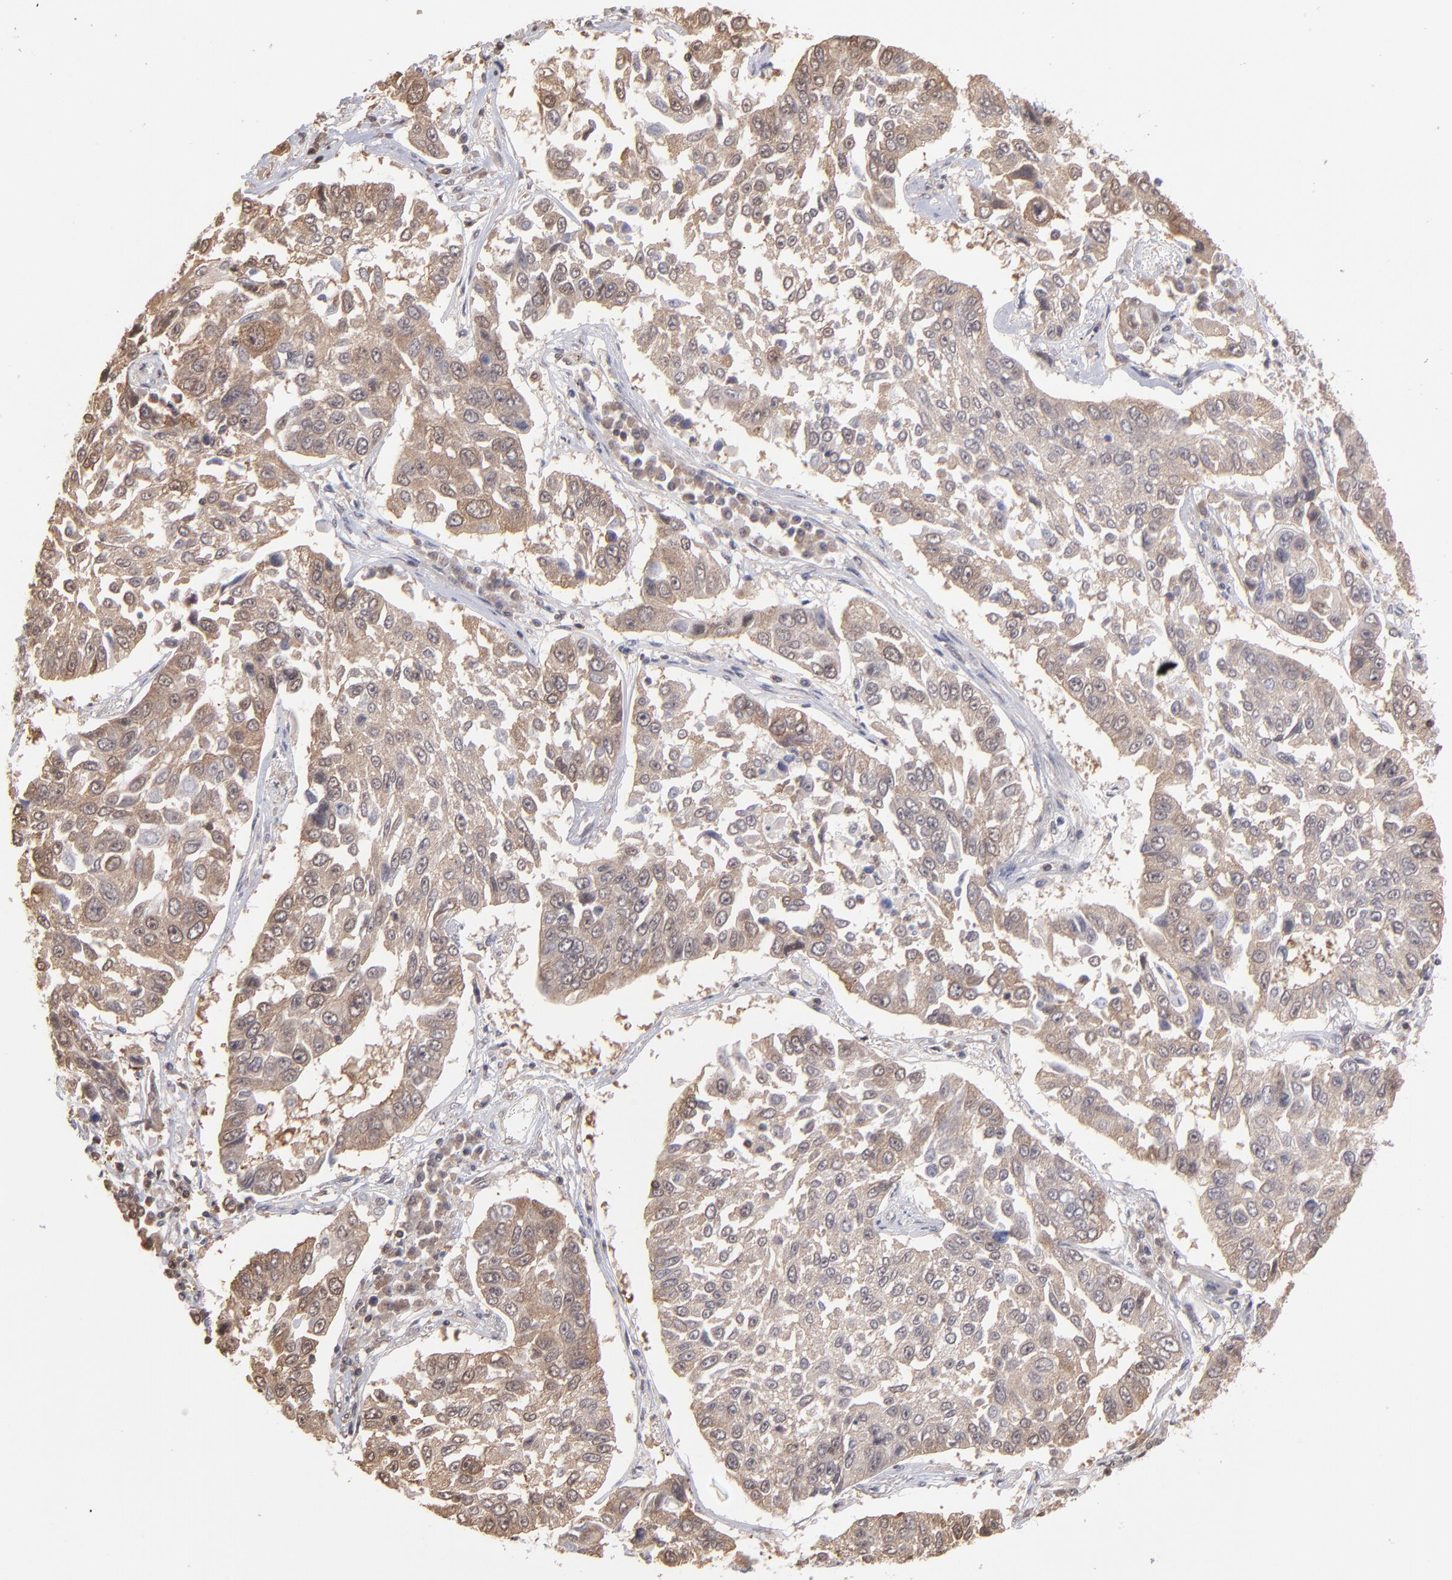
{"staining": {"intensity": "moderate", "quantity": ">75%", "location": "cytoplasmic/membranous"}, "tissue": "lung cancer", "cell_type": "Tumor cells", "image_type": "cancer", "snomed": [{"axis": "morphology", "description": "Squamous cell carcinoma, NOS"}, {"axis": "topography", "description": "Lung"}], "caption": "Lung cancer (squamous cell carcinoma) was stained to show a protein in brown. There is medium levels of moderate cytoplasmic/membranous expression in approximately >75% of tumor cells.", "gene": "MAP2K2", "patient": {"sex": "male", "age": 71}}